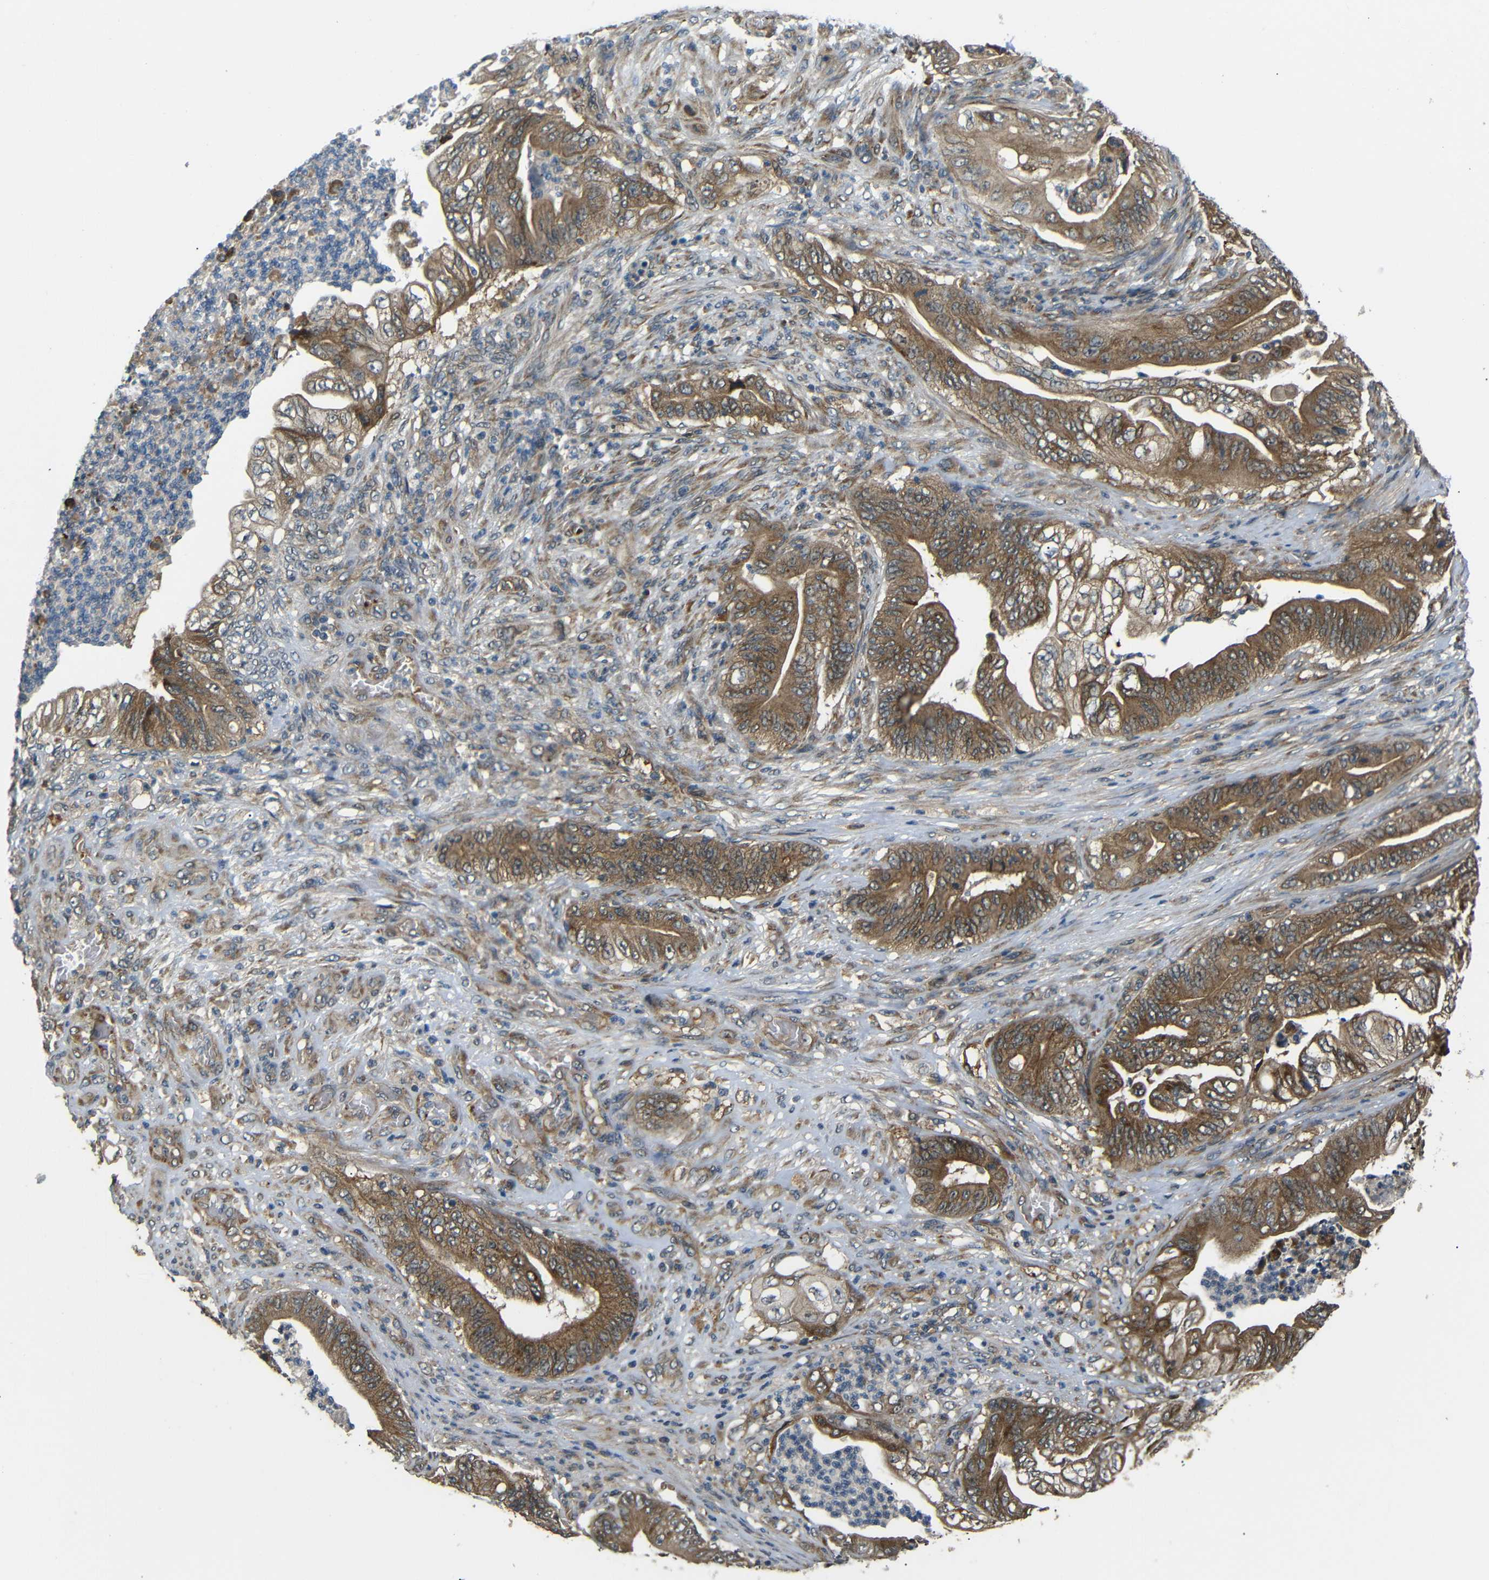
{"staining": {"intensity": "moderate", "quantity": ">75%", "location": "cytoplasmic/membranous"}, "tissue": "stomach cancer", "cell_type": "Tumor cells", "image_type": "cancer", "snomed": [{"axis": "morphology", "description": "Adenocarcinoma, NOS"}, {"axis": "topography", "description": "Stomach"}], "caption": "Stomach cancer stained for a protein (brown) reveals moderate cytoplasmic/membranous positive positivity in approximately >75% of tumor cells.", "gene": "EPHB2", "patient": {"sex": "female", "age": 73}}